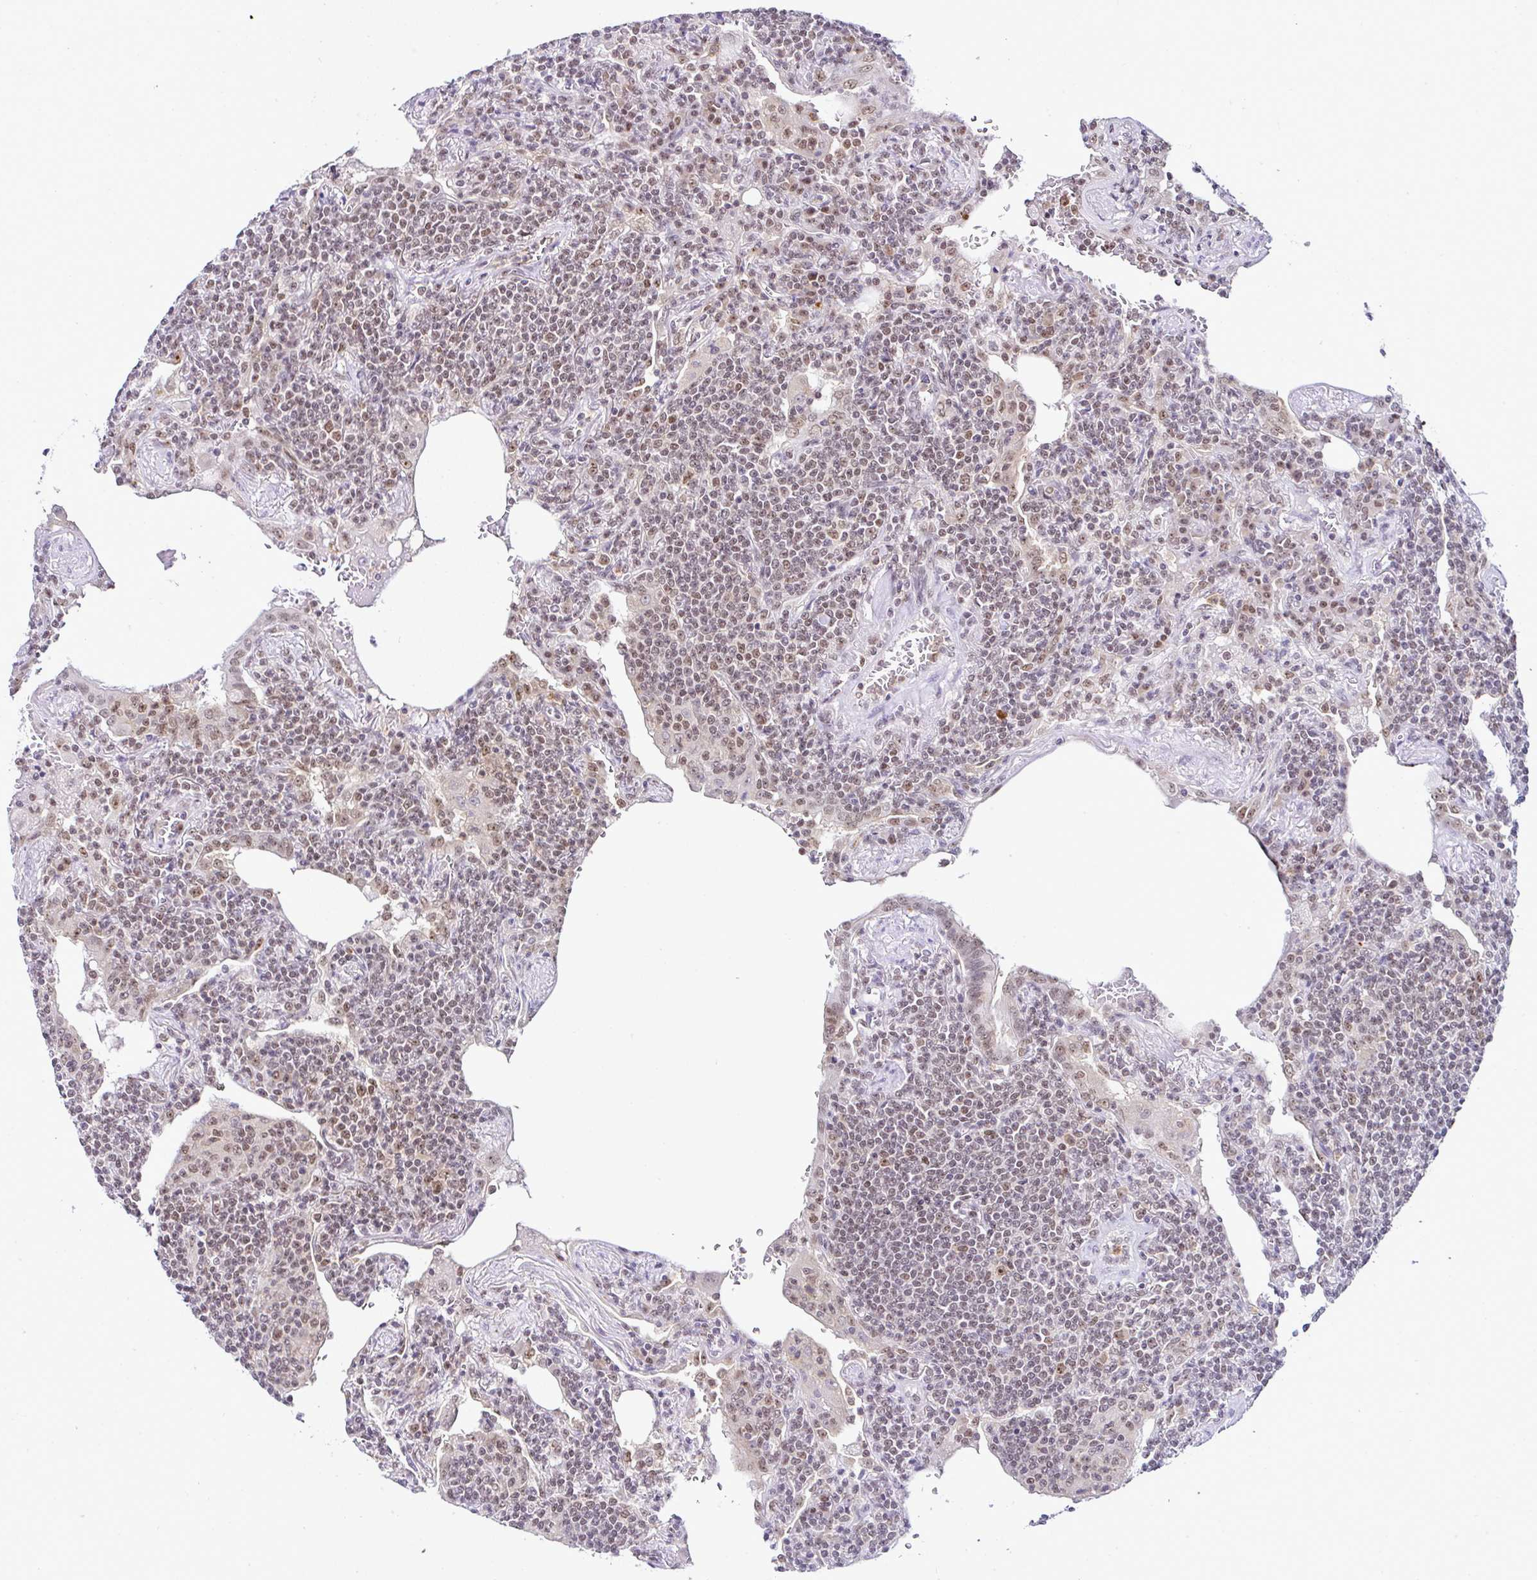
{"staining": {"intensity": "moderate", "quantity": ">75%", "location": "nuclear"}, "tissue": "lymphoma", "cell_type": "Tumor cells", "image_type": "cancer", "snomed": [{"axis": "morphology", "description": "Malignant lymphoma, non-Hodgkin's type, Low grade"}, {"axis": "topography", "description": "Lung"}], "caption": "This photomicrograph reveals immunohistochemistry (IHC) staining of human lymphoma, with medium moderate nuclear positivity in about >75% of tumor cells.", "gene": "PTPN2", "patient": {"sex": "female", "age": 71}}